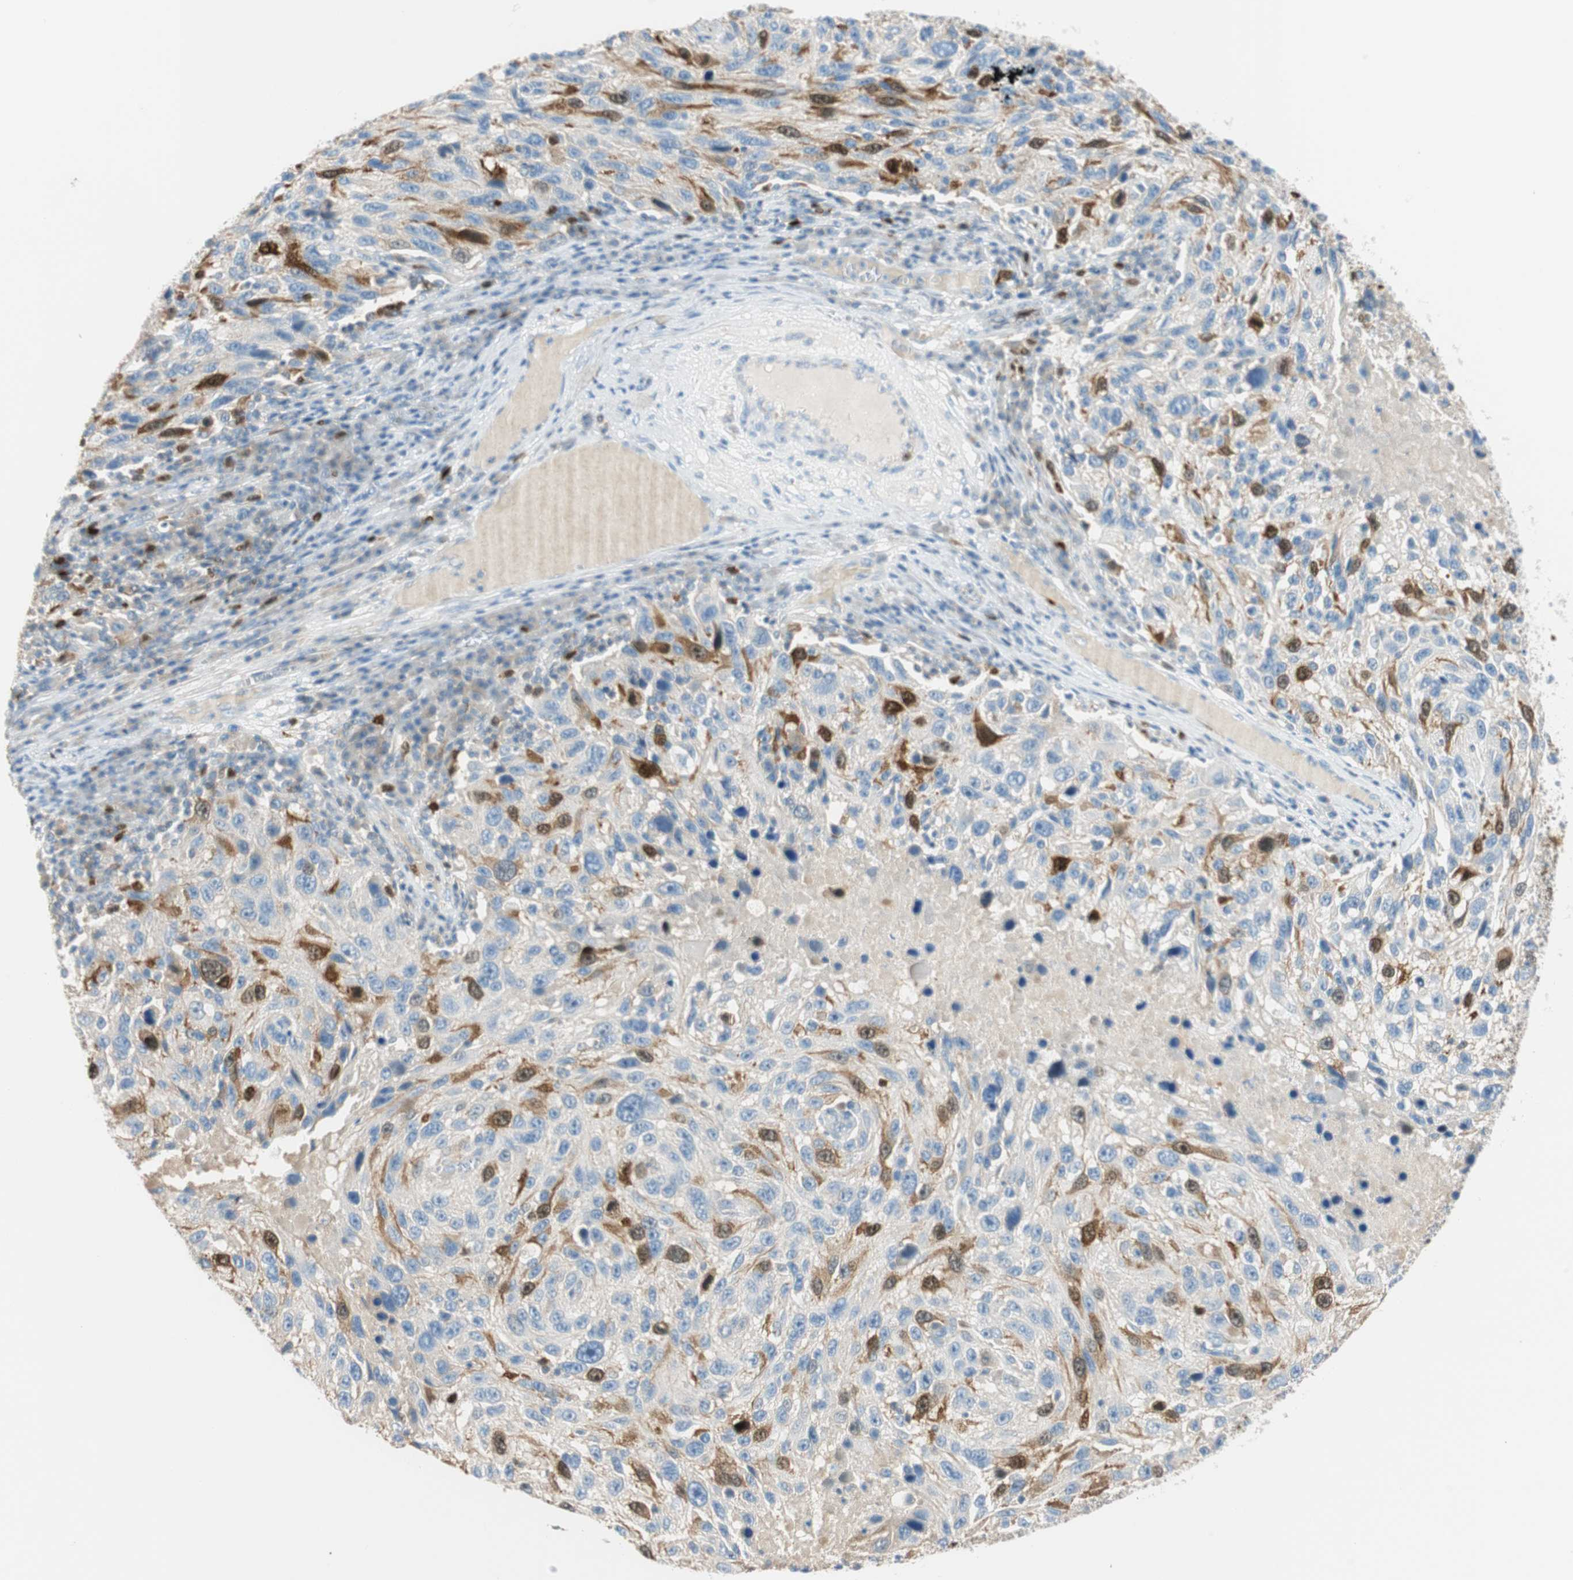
{"staining": {"intensity": "moderate", "quantity": "25%-75%", "location": "cytoplasmic/membranous,nuclear"}, "tissue": "melanoma", "cell_type": "Tumor cells", "image_type": "cancer", "snomed": [{"axis": "morphology", "description": "Malignant melanoma, NOS"}, {"axis": "topography", "description": "Skin"}], "caption": "Protein staining of melanoma tissue exhibits moderate cytoplasmic/membranous and nuclear expression in about 25%-75% of tumor cells.", "gene": "PTTG1", "patient": {"sex": "male", "age": 53}}